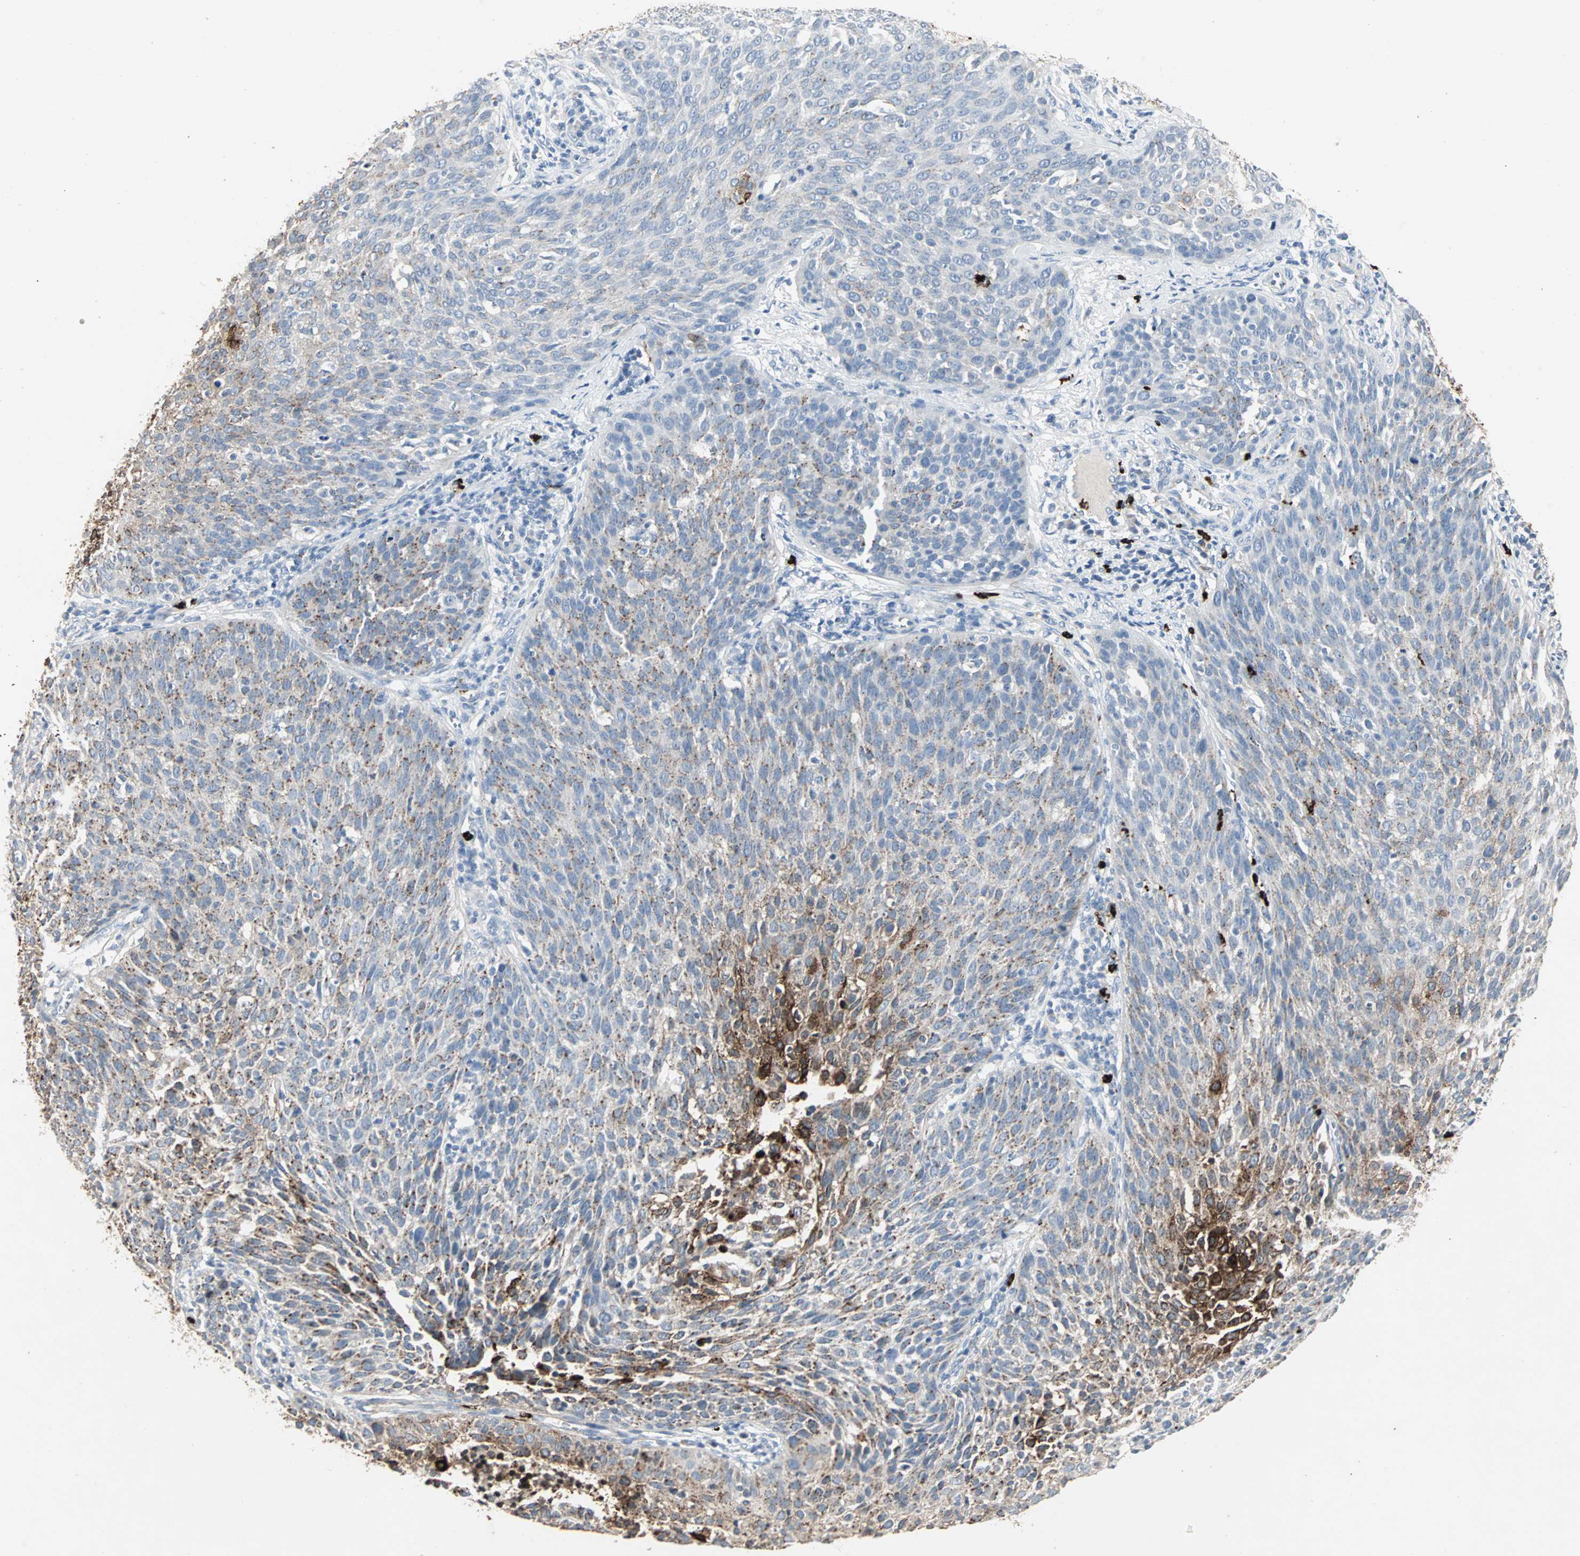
{"staining": {"intensity": "strong", "quantity": "25%-75%", "location": "cytoplasmic/membranous"}, "tissue": "cervical cancer", "cell_type": "Tumor cells", "image_type": "cancer", "snomed": [{"axis": "morphology", "description": "Squamous cell carcinoma, NOS"}, {"axis": "topography", "description": "Cervix"}], "caption": "Strong cytoplasmic/membranous expression for a protein is identified in about 25%-75% of tumor cells of cervical cancer (squamous cell carcinoma) using IHC.", "gene": "CEACAM6", "patient": {"sex": "female", "age": 38}}